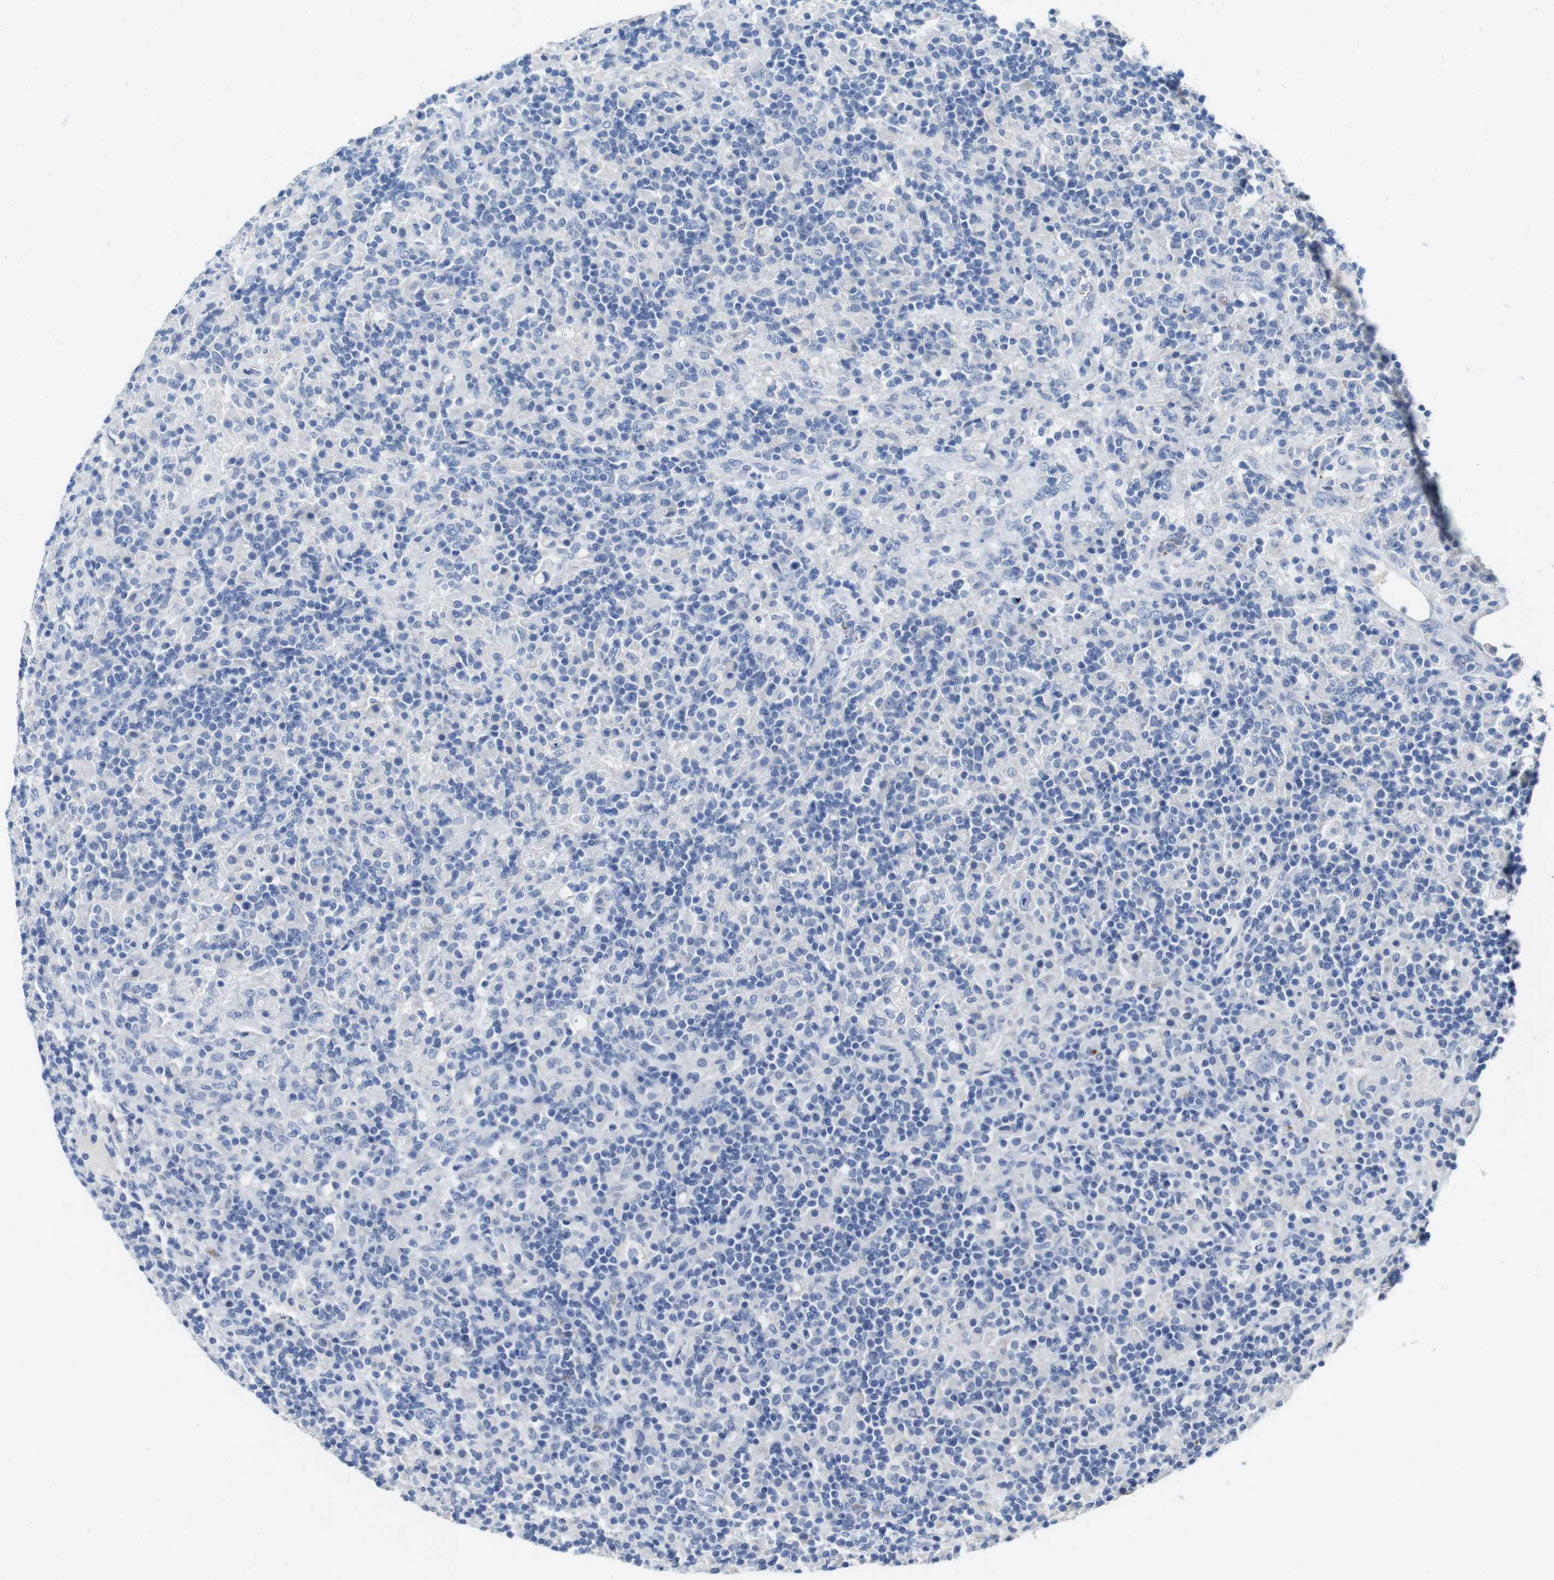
{"staining": {"intensity": "negative", "quantity": "none", "location": "none"}, "tissue": "lymphoma", "cell_type": "Tumor cells", "image_type": "cancer", "snomed": [{"axis": "morphology", "description": "Hodgkin's disease, NOS"}, {"axis": "topography", "description": "Lymph node"}], "caption": "This is an immunohistochemistry image of lymphoma. There is no expression in tumor cells.", "gene": "IGSF8", "patient": {"sex": "male", "age": 70}}